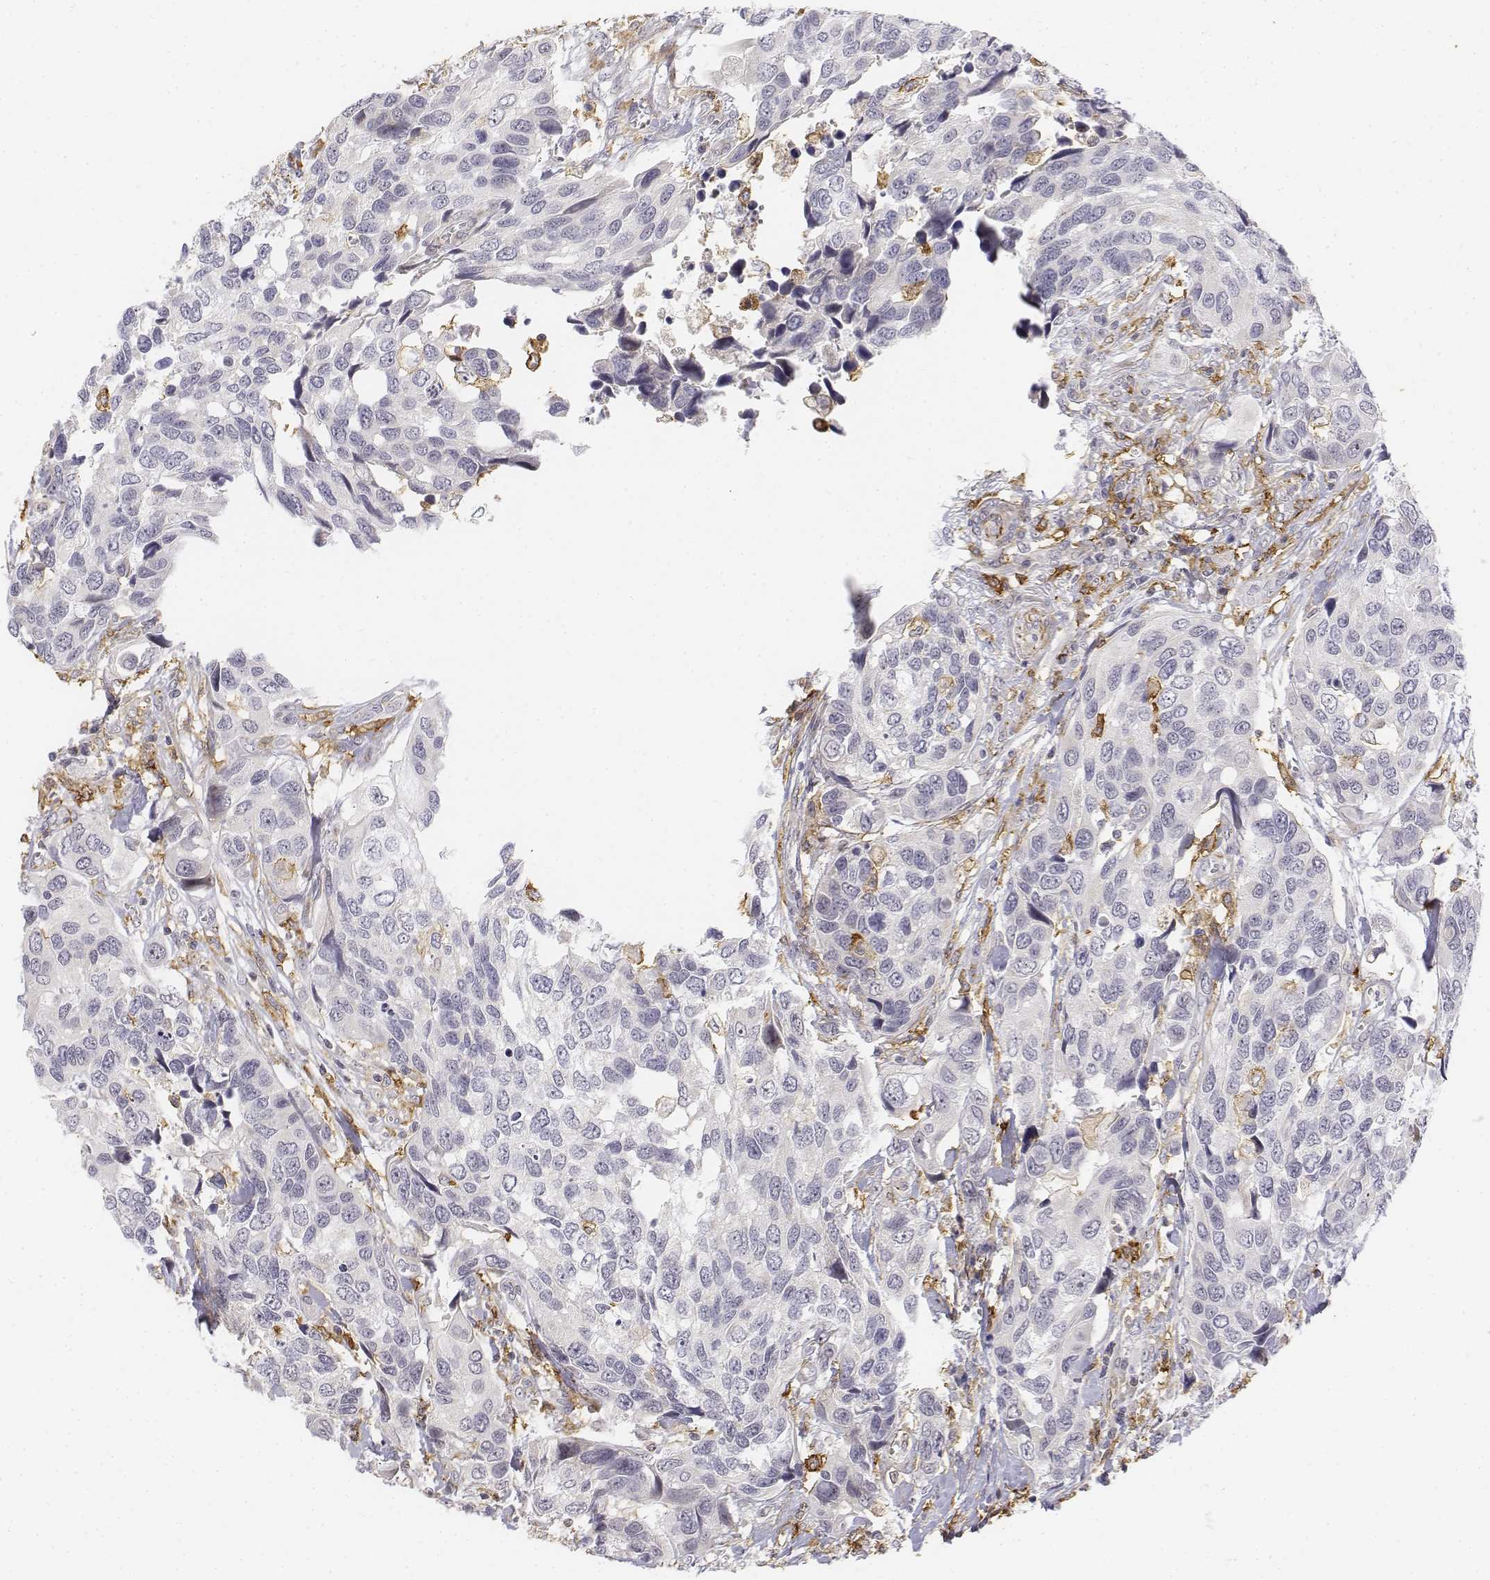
{"staining": {"intensity": "negative", "quantity": "none", "location": "none"}, "tissue": "urothelial cancer", "cell_type": "Tumor cells", "image_type": "cancer", "snomed": [{"axis": "morphology", "description": "Urothelial carcinoma, High grade"}, {"axis": "topography", "description": "Urinary bladder"}], "caption": "A high-resolution micrograph shows immunohistochemistry (IHC) staining of urothelial cancer, which displays no significant expression in tumor cells. Brightfield microscopy of immunohistochemistry (IHC) stained with DAB (brown) and hematoxylin (blue), captured at high magnification.", "gene": "CD14", "patient": {"sex": "male", "age": 60}}